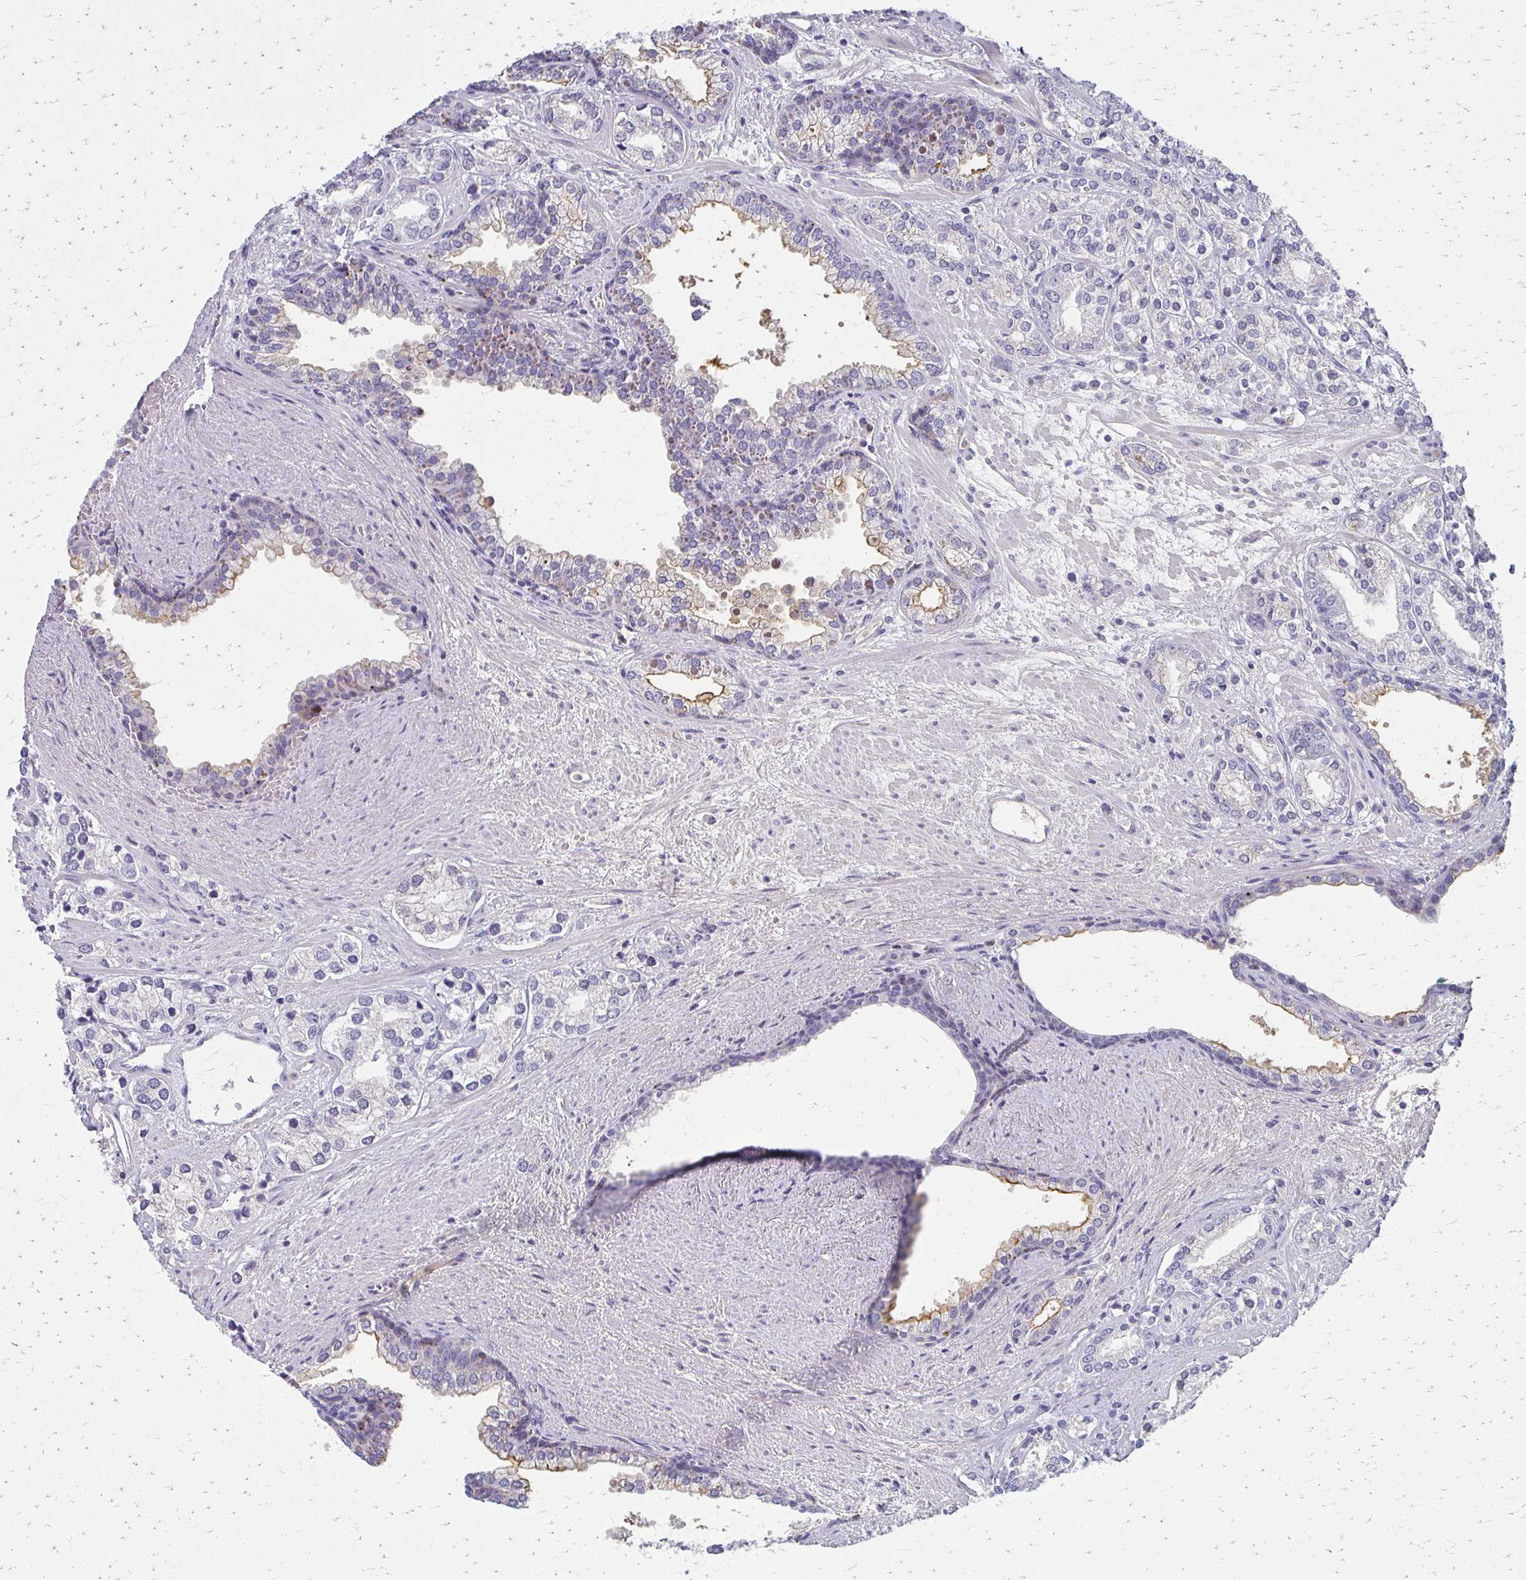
{"staining": {"intensity": "negative", "quantity": "none", "location": "none"}, "tissue": "prostate cancer", "cell_type": "Tumor cells", "image_type": "cancer", "snomed": [{"axis": "morphology", "description": "Adenocarcinoma, High grade"}, {"axis": "topography", "description": "Prostate"}], "caption": "Tumor cells show no significant protein staining in prostate adenocarcinoma (high-grade).", "gene": "BBS12", "patient": {"sex": "male", "age": 58}}